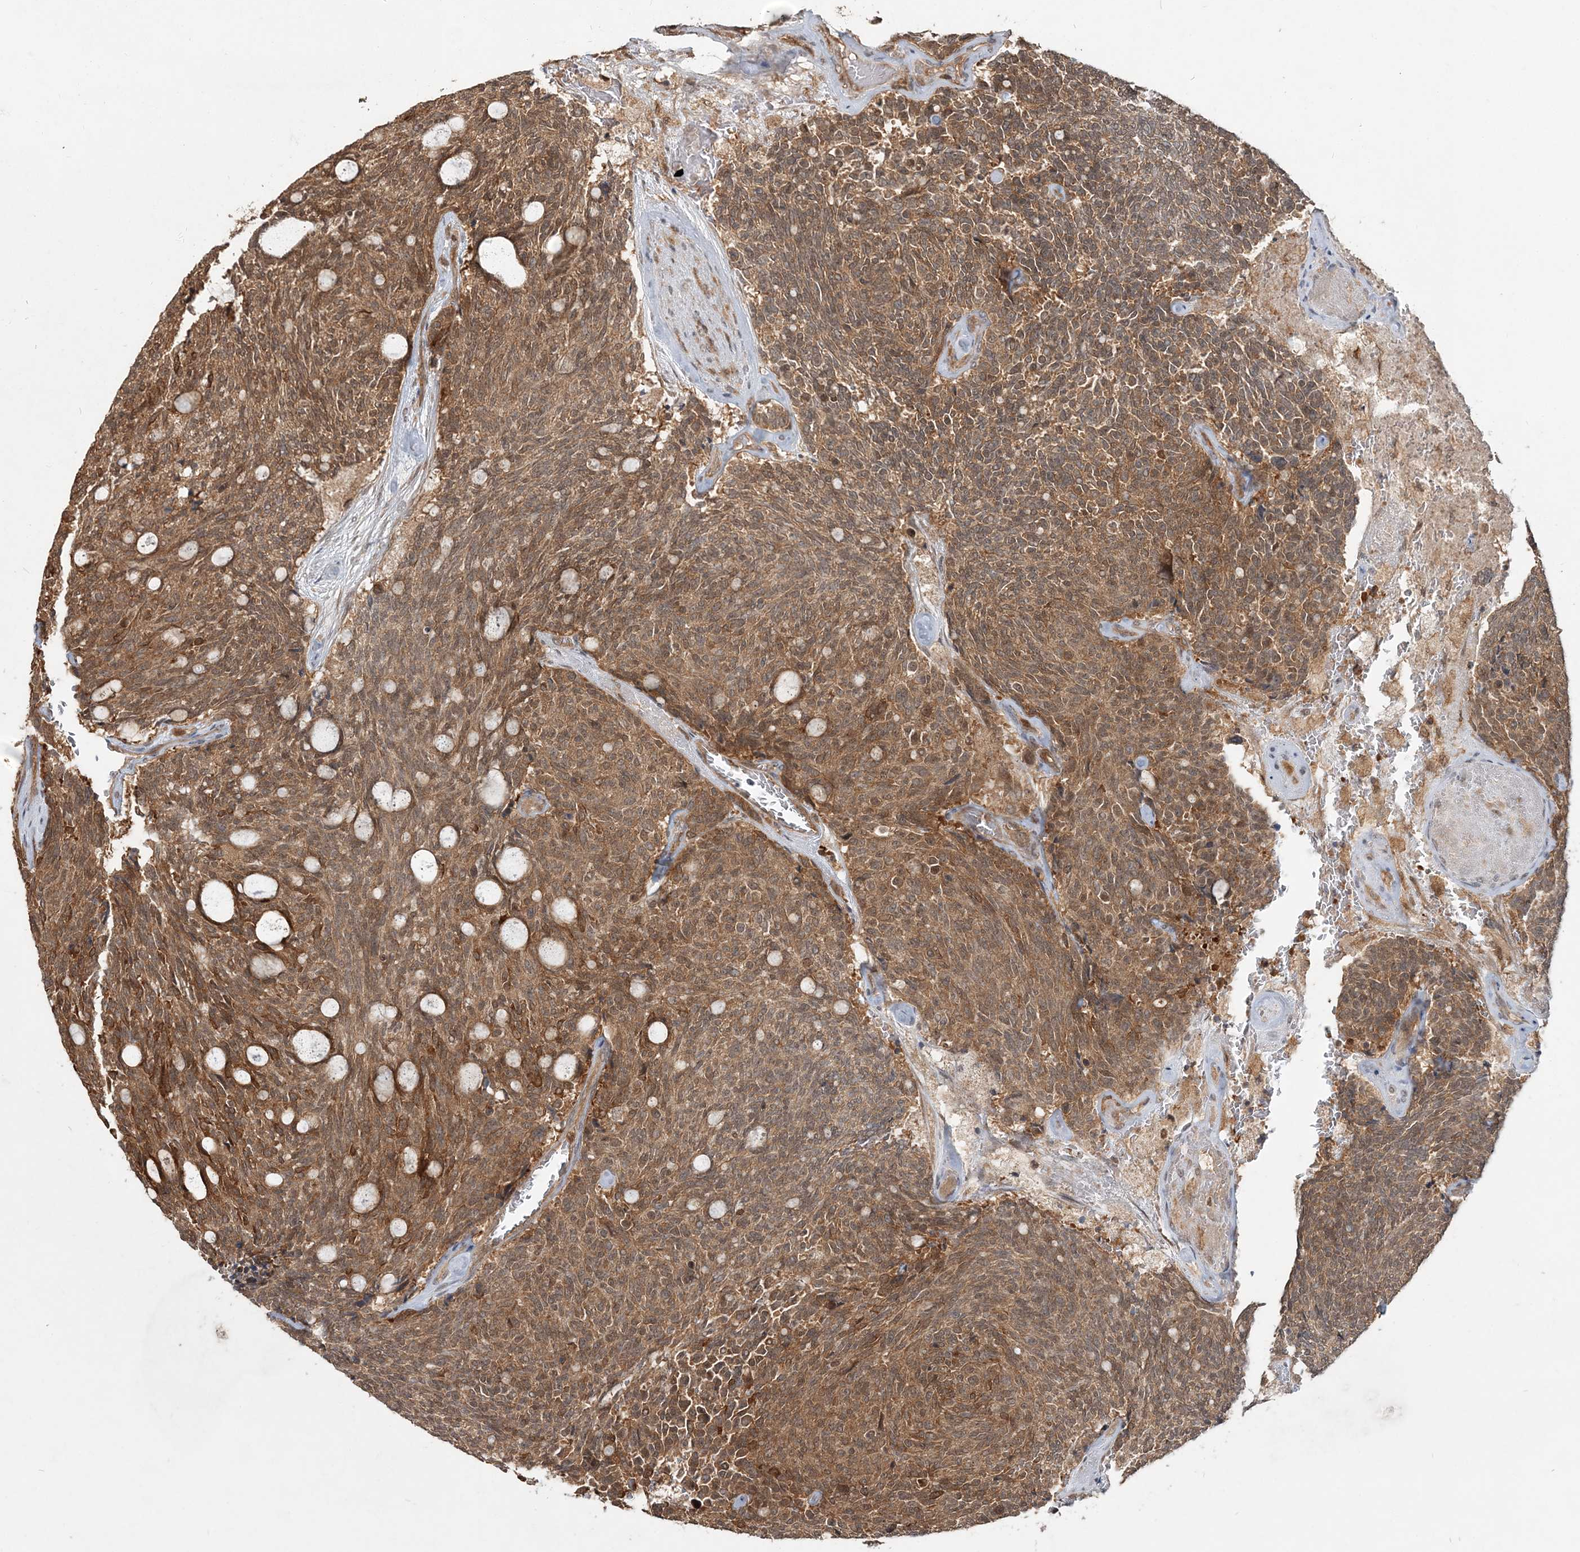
{"staining": {"intensity": "moderate", "quantity": ">75%", "location": "cytoplasmic/membranous,nuclear"}, "tissue": "carcinoid", "cell_type": "Tumor cells", "image_type": "cancer", "snomed": [{"axis": "morphology", "description": "Carcinoid, malignant, NOS"}, {"axis": "topography", "description": "Pancreas"}], "caption": "A high-resolution micrograph shows IHC staining of carcinoid, which reveals moderate cytoplasmic/membranous and nuclear staining in approximately >75% of tumor cells. Immunohistochemistry (ihc) stains the protein of interest in brown and the nuclei are stained blue.", "gene": "CAB39", "patient": {"sex": "female", "age": 54}}